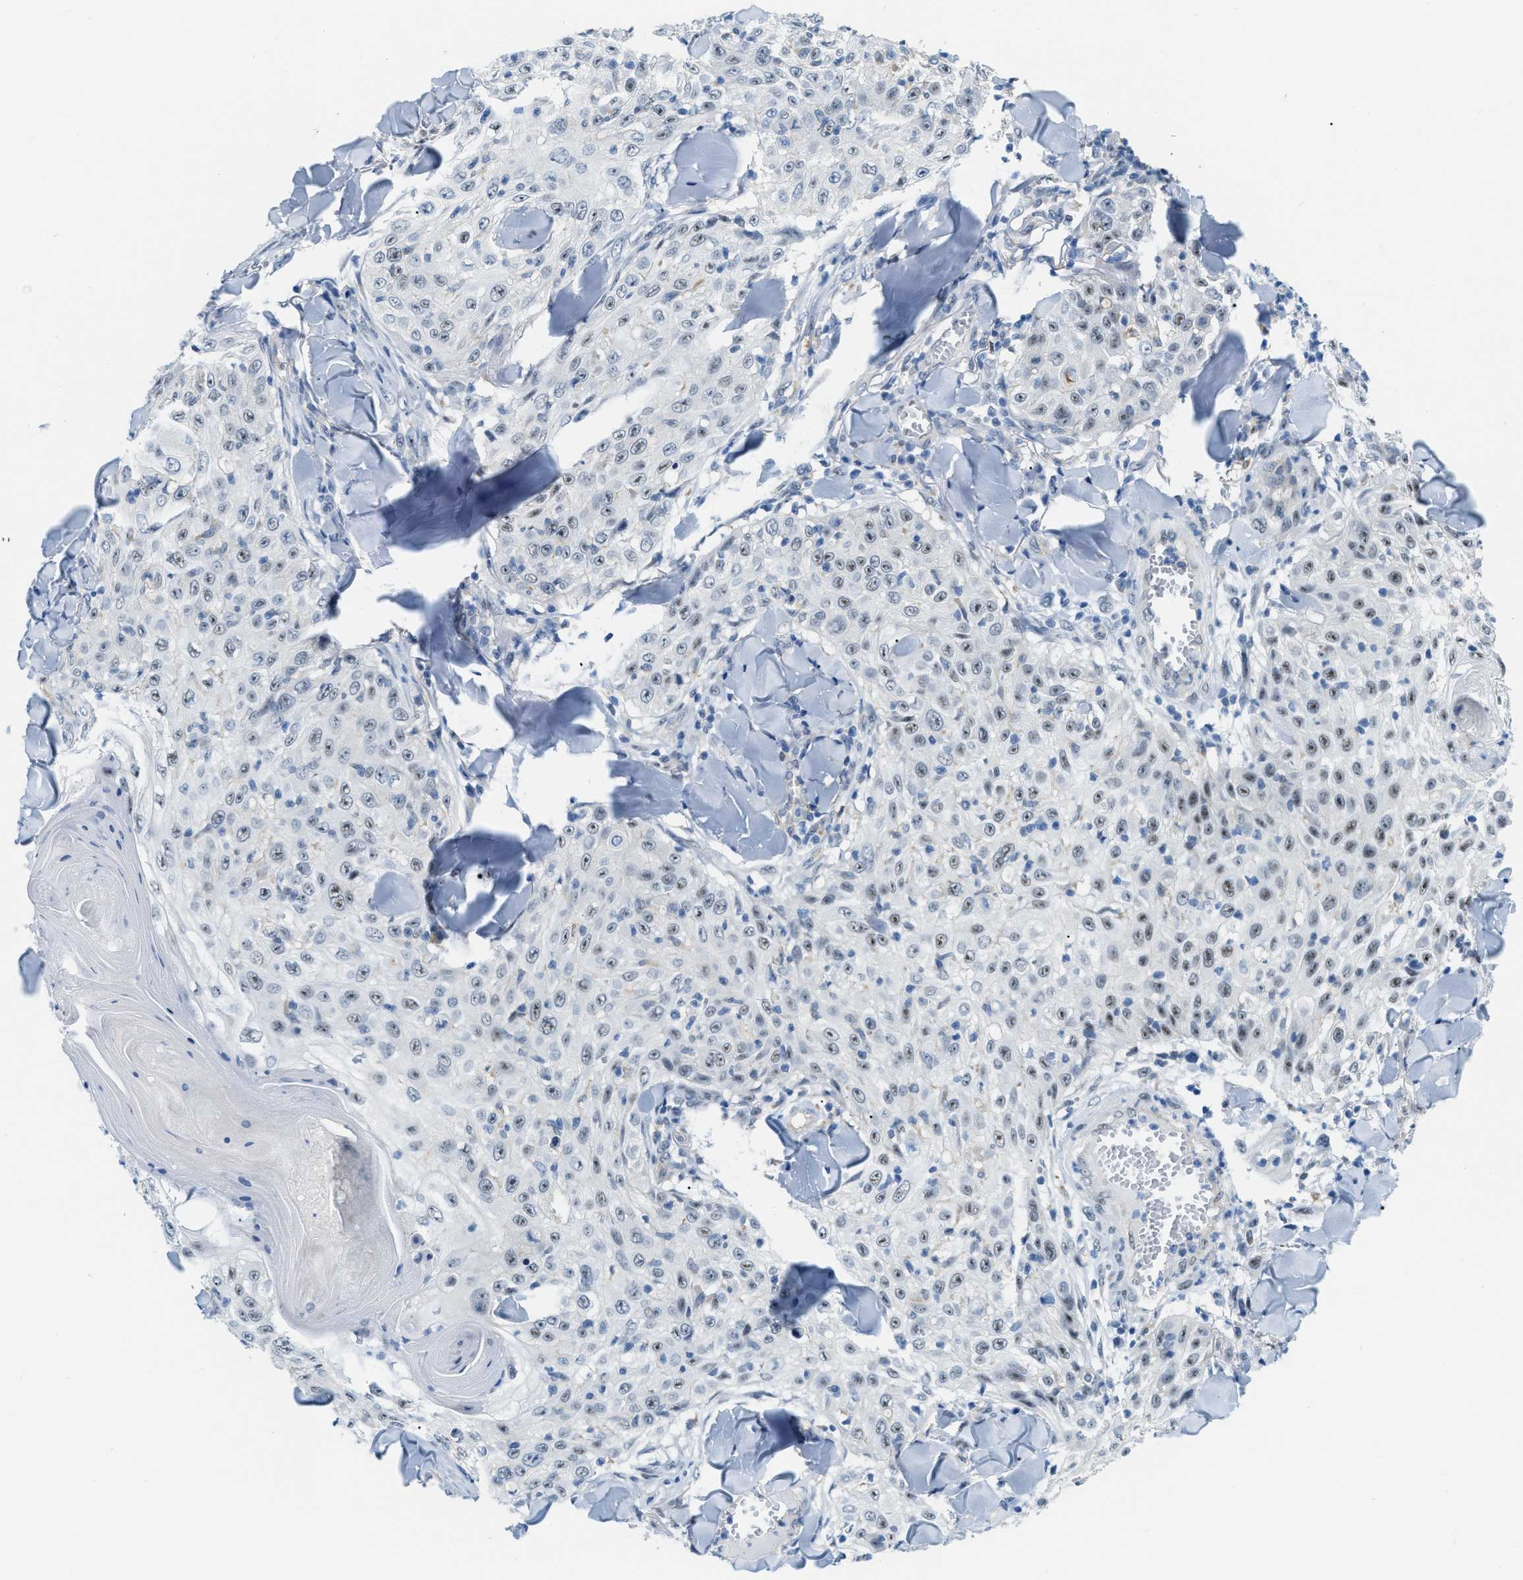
{"staining": {"intensity": "weak", "quantity": "<25%", "location": "nuclear"}, "tissue": "skin cancer", "cell_type": "Tumor cells", "image_type": "cancer", "snomed": [{"axis": "morphology", "description": "Squamous cell carcinoma, NOS"}, {"axis": "topography", "description": "Skin"}], "caption": "Micrograph shows no protein staining in tumor cells of skin cancer tissue.", "gene": "PHRF1", "patient": {"sex": "male", "age": 86}}